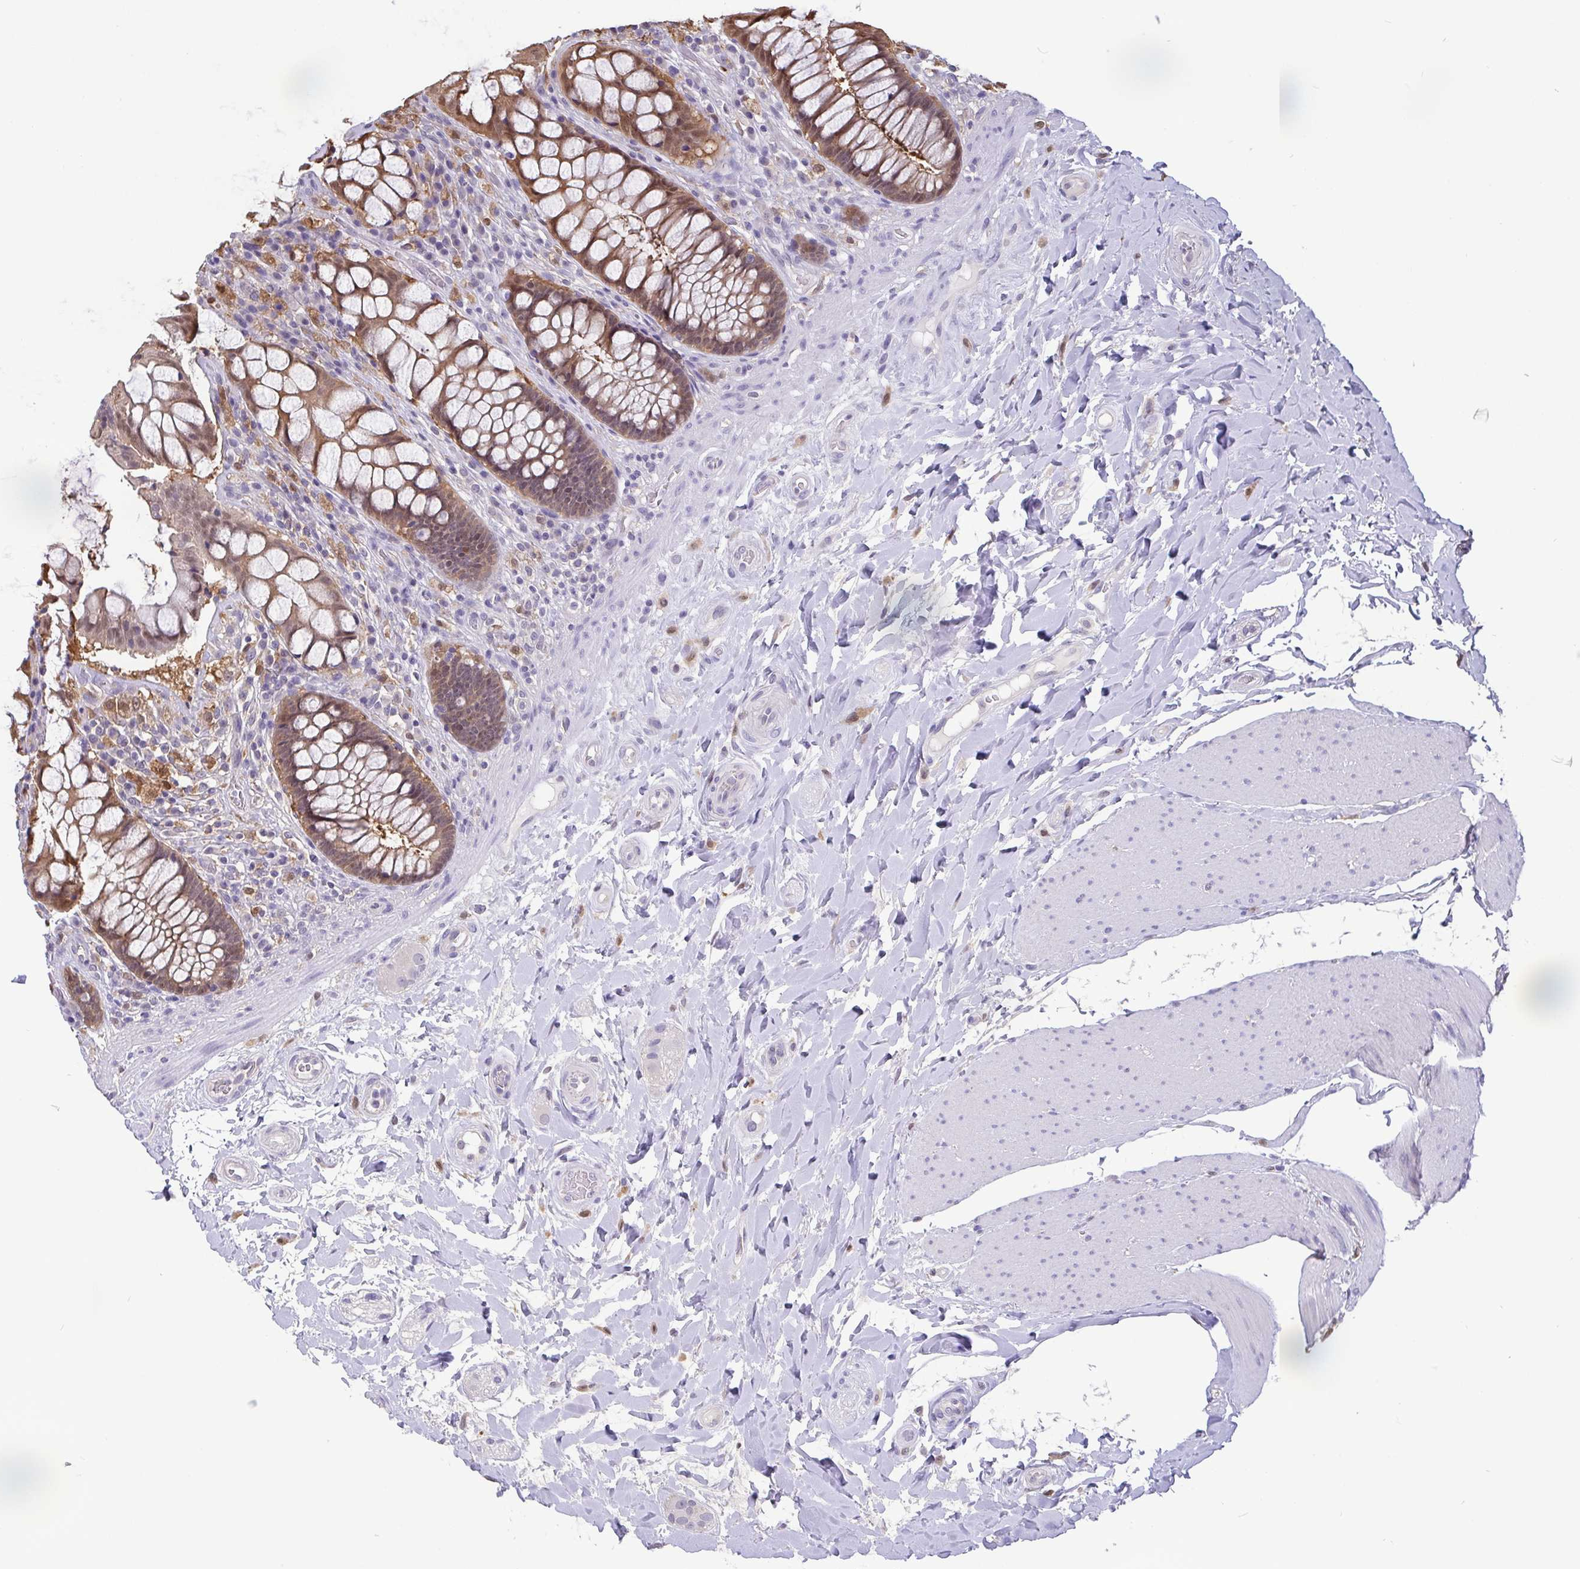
{"staining": {"intensity": "moderate", "quantity": ">75%", "location": "cytoplasmic/membranous,nuclear"}, "tissue": "rectum", "cell_type": "Glandular cells", "image_type": "normal", "snomed": [{"axis": "morphology", "description": "Normal tissue, NOS"}, {"axis": "topography", "description": "Rectum"}], "caption": "High-magnification brightfield microscopy of unremarkable rectum stained with DAB (brown) and counterstained with hematoxylin (blue). glandular cells exhibit moderate cytoplasmic/membranous,nuclear positivity is present in about>75% of cells.", "gene": "IDH1", "patient": {"sex": "female", "age": 58}}